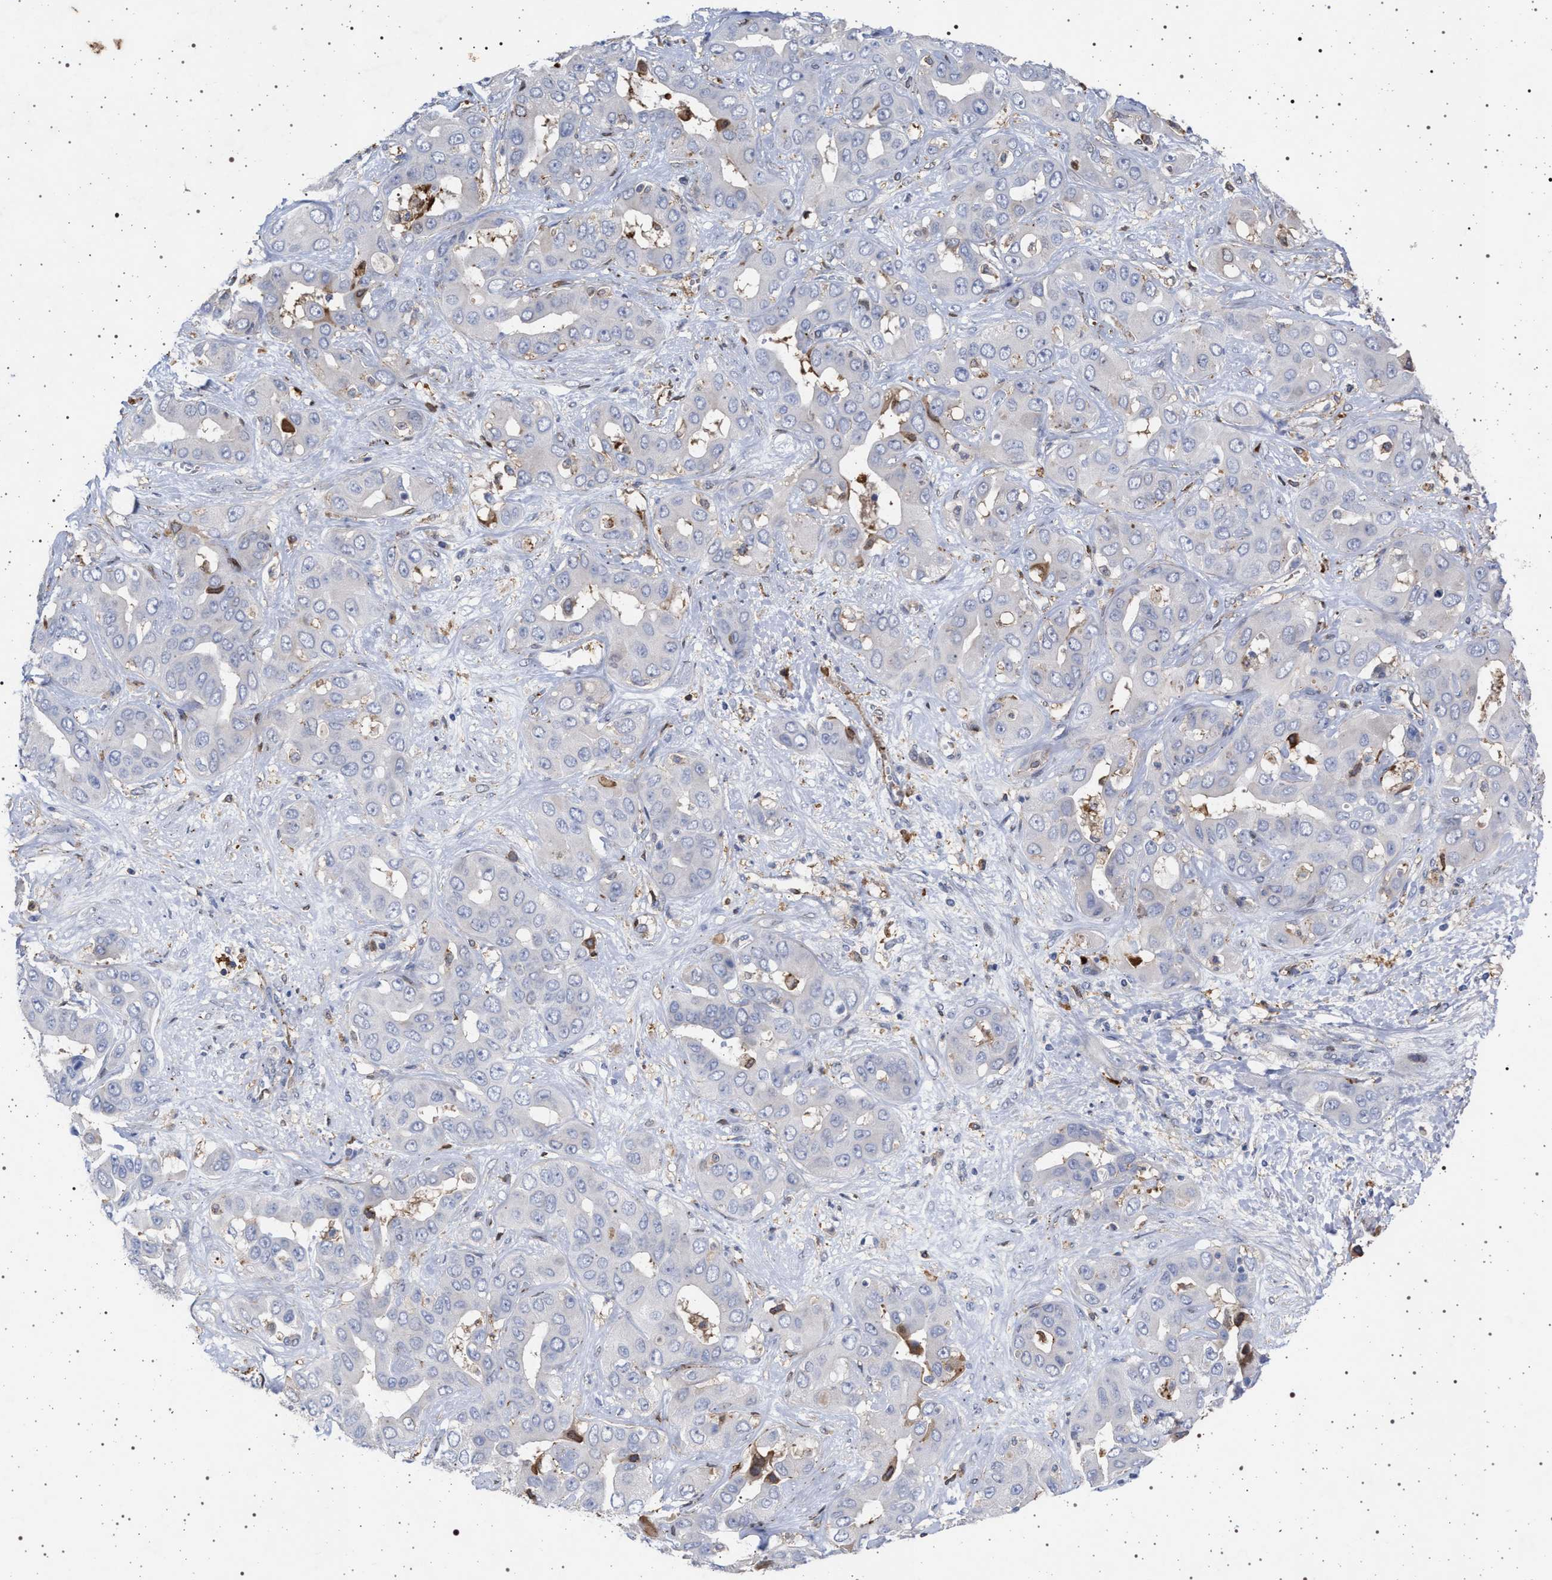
{"staining": {"intensity": "moderate", "quantity": "<25%", "location": "cytoplasmic/membranous"}, "tissue": "liver cancer", "cell_type": "Tumor cells", "image_type": "cancer", "snomed": [{"axis": "morphology", "description": "Cholangiocarcinoma"}, {"axis": "topography", "description": "Liver"}], "caption": "Protein analysis of liver cholangiocarcinoma tissue demonstrates moderate cytoplasmic/membranous positivity in about <25% of tumor cells.", "gene": "PLG", "patient": {"sex": "female", "age": 52}}